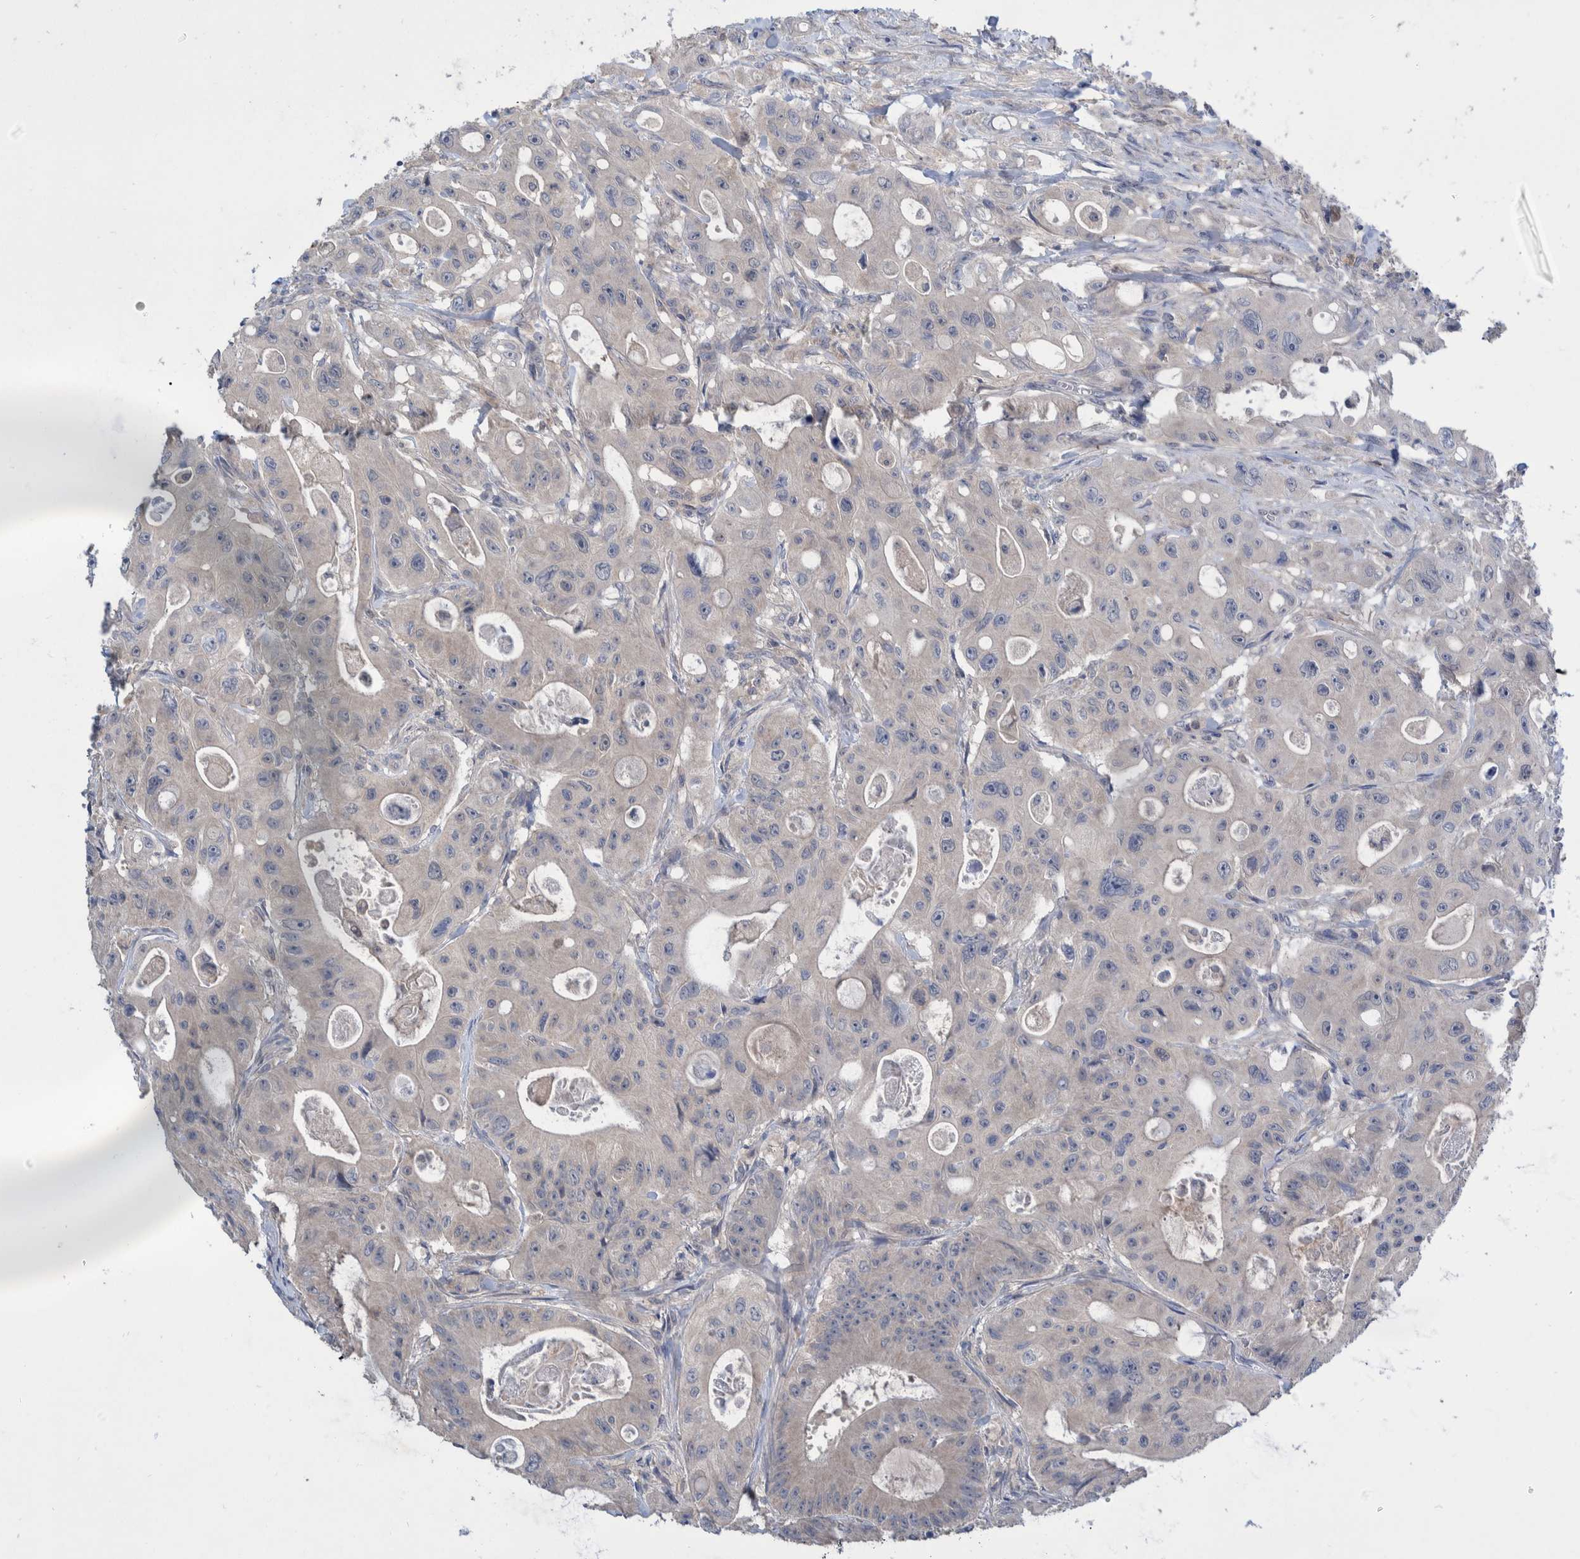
{"staining": {"intensity": "negative", "quantity": "none", "location": "none"}, "tissue": "colorectal cancer", "cell_type": "Tumor cells", "image_type": "cancer", "snomed": [{"axis": "morphology", "description": "Adenocarcinoma, NOS"}, {"axis": "topography", "description": "Colon"}], "caption": "IHC of human adenocarcinoma (colorectal) reveals no staining in tumor cells. Nuclei are stained in blue.", "gene": "PLPBP", "patient": {"sex": "female", "age": 46}}